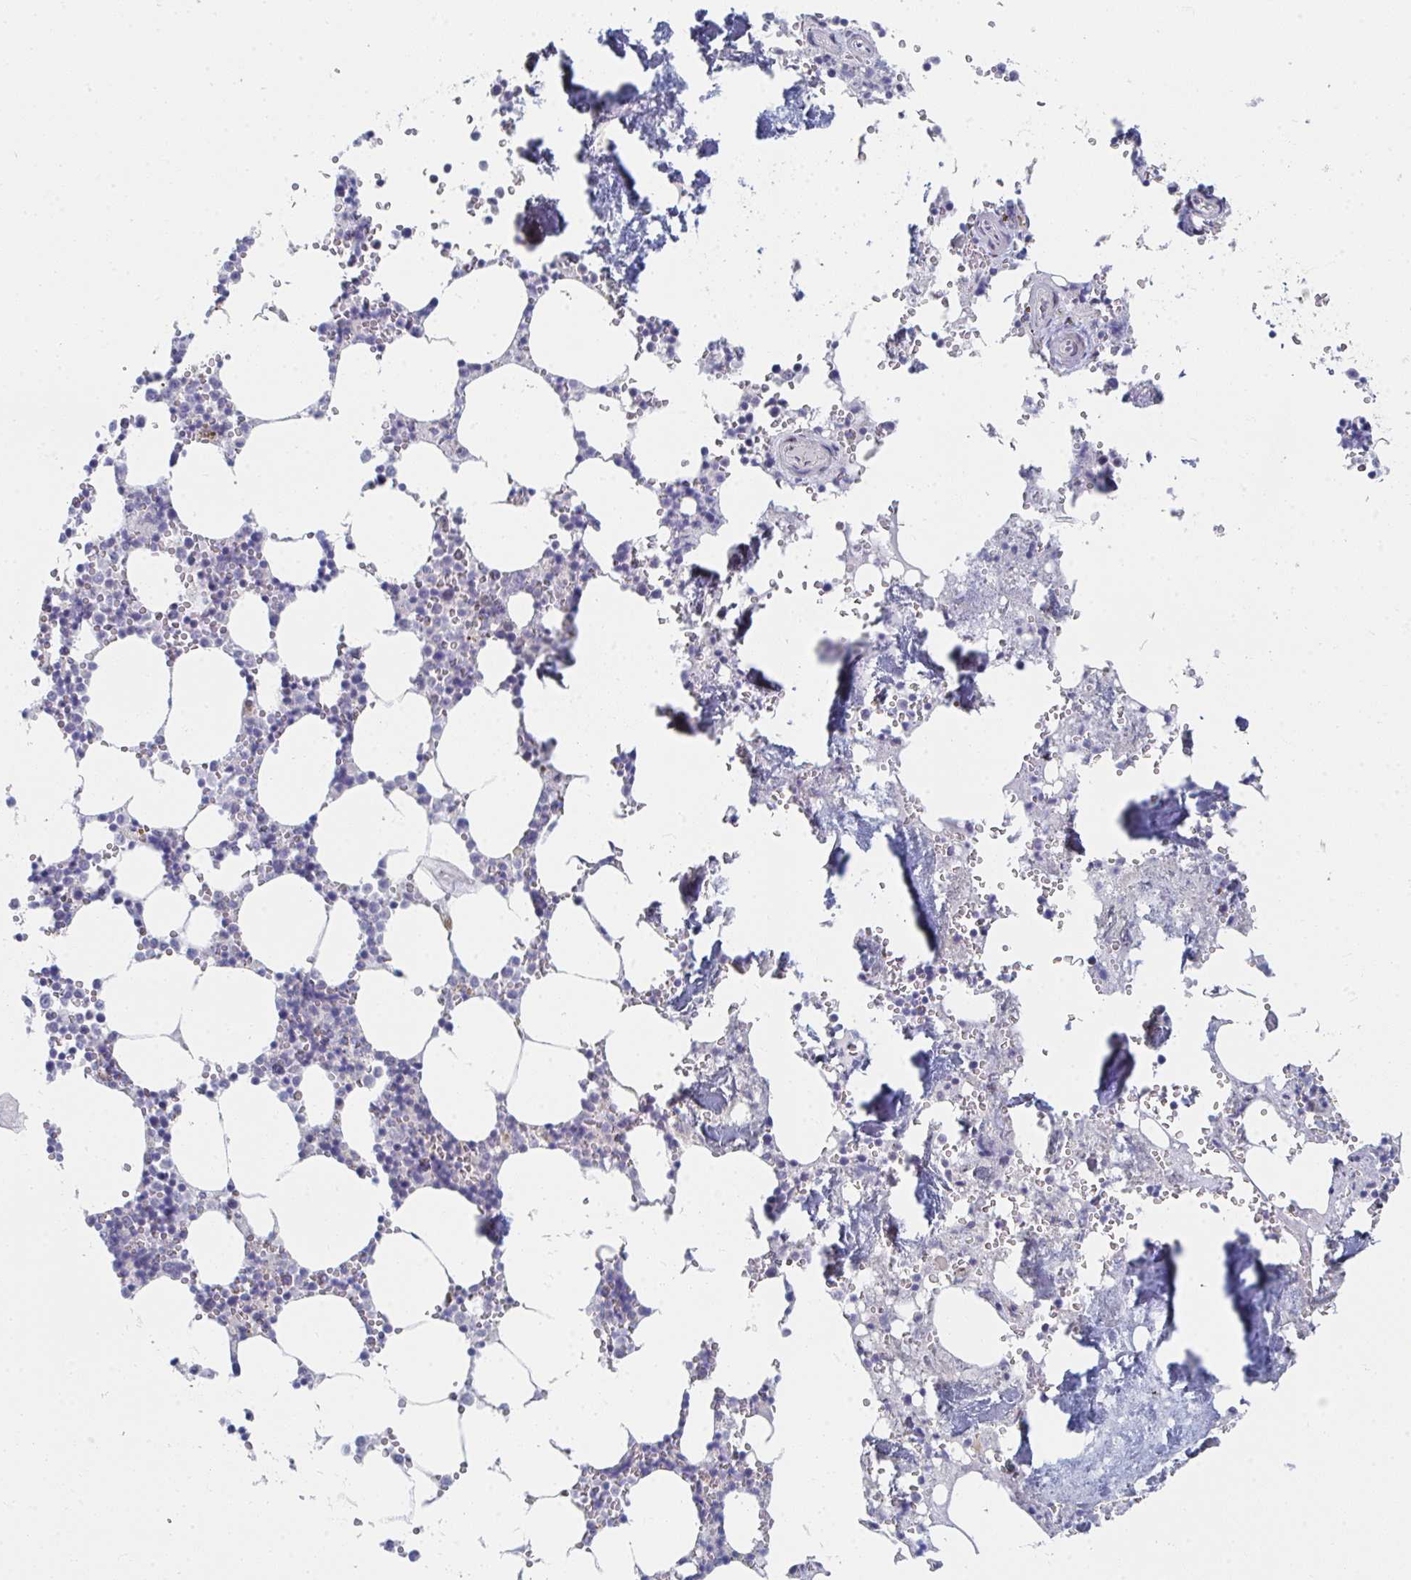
{"staining": {"intensity": "negative", "quantity": "none", "location": "none"}, "tissue": "bone marrow", "cell_type": "Hematopoietic cells", "image_type": "normal", "snomed": [{"axis": "morphology", "description": "Normal tissue, NOS"}, {"axis": "topography", "description": "Bone marrow"}], "caption": "This is a micrograph of IHC staining of benign bone marrow, which shows no positivity in hematopoietic cells.", "gene": "PSMG1", "patient": {"sex": "male", "age": 54}}